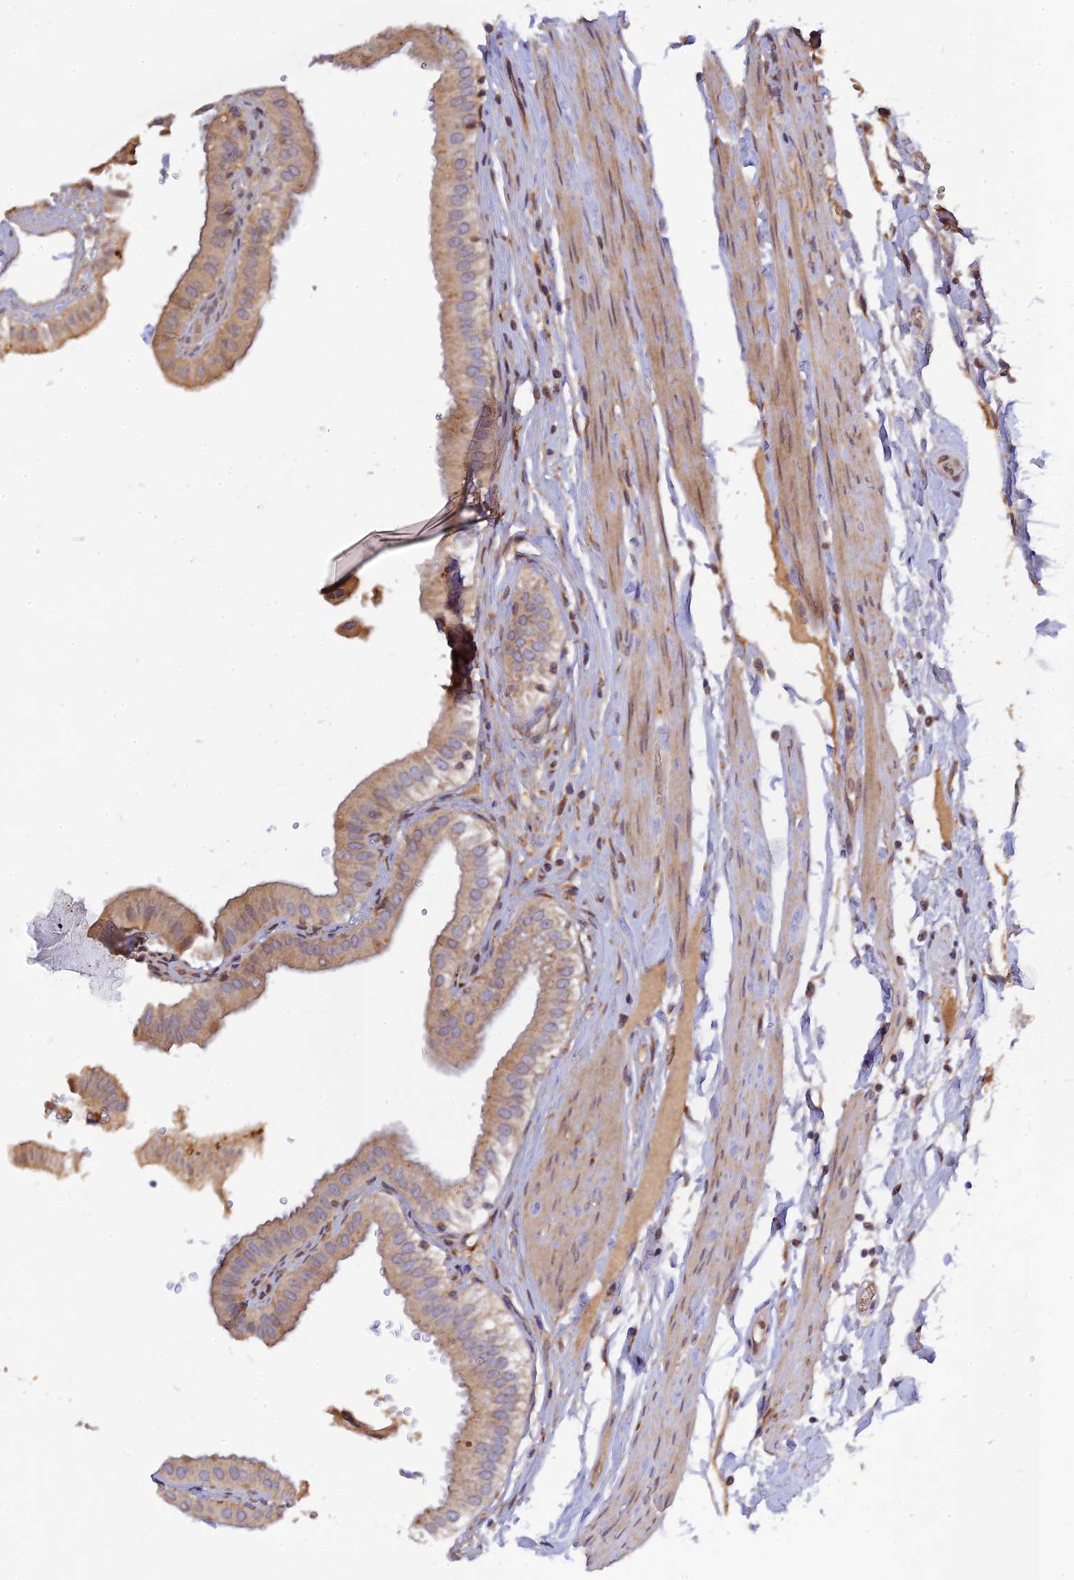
{"staining": {"intensity": "weak", "quantity": ">75%", "location": "cytoplasmic/membranous"}, "tissue": "gallbladder", "cell_type": "Glandular cells", "image_type": "normal", "snomed": [{"axis": "morphology", "description": "Normal tissue, NOS"}, {"axis": "topography", "description": "Gallbladder"}], "caption": "This micrograph shows immunohistochemistry (IHC) staining of unremarkable gallbladder, with low weak cytoplasmic/membranous staining in about >75% of glandular cells.", "gene": "P3H3", "patient": {"sex": "female", "age": 61}}